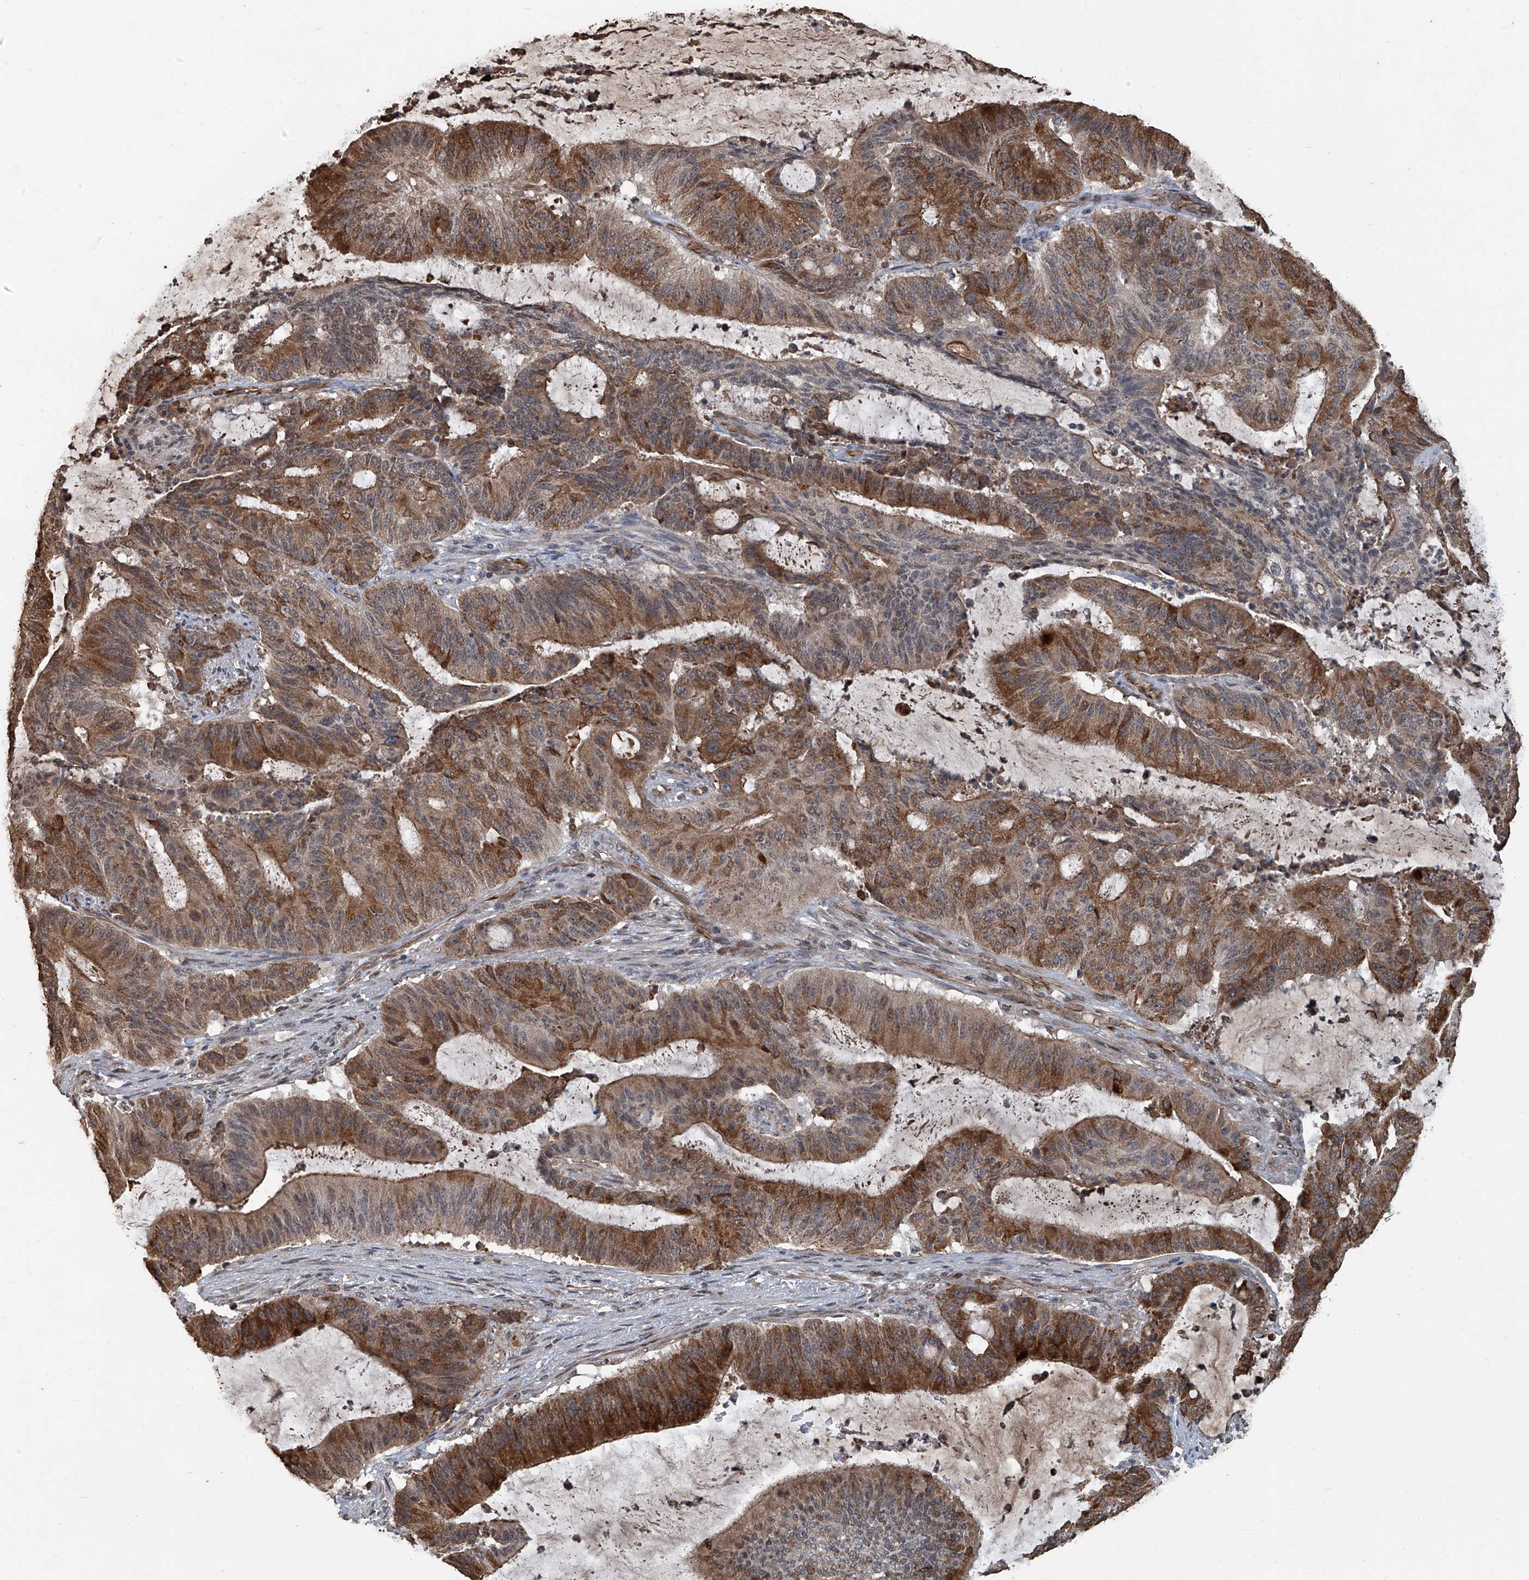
{"staining": {"intensity": "moderate", "quantity": ">75%", "location": "cytoplasmic/membranous"}, "tissue": "liver cancer", "cell_type": "Tumor cells", "image_type": "cancer", "snomed": [{"axis": "morphology", "description": "Normal tissue, NOS"}, {"axis": "morphology", "description": "Cholangiocarcinoma"}, {"axis": "topography", "description": "Liver"}, {"axis": "topography", "description": "Peripheral nerve tissue"}], "caption": "Immunohistochemistry (IHC) of human liver cancer (cholangiocarcinoma) reveals medium levels of moderate cytoplasmic/membranous positivity in about >75% of tumor cells.", "gene": "GPR132", "patient": {"sex": "female", "age": 73}}